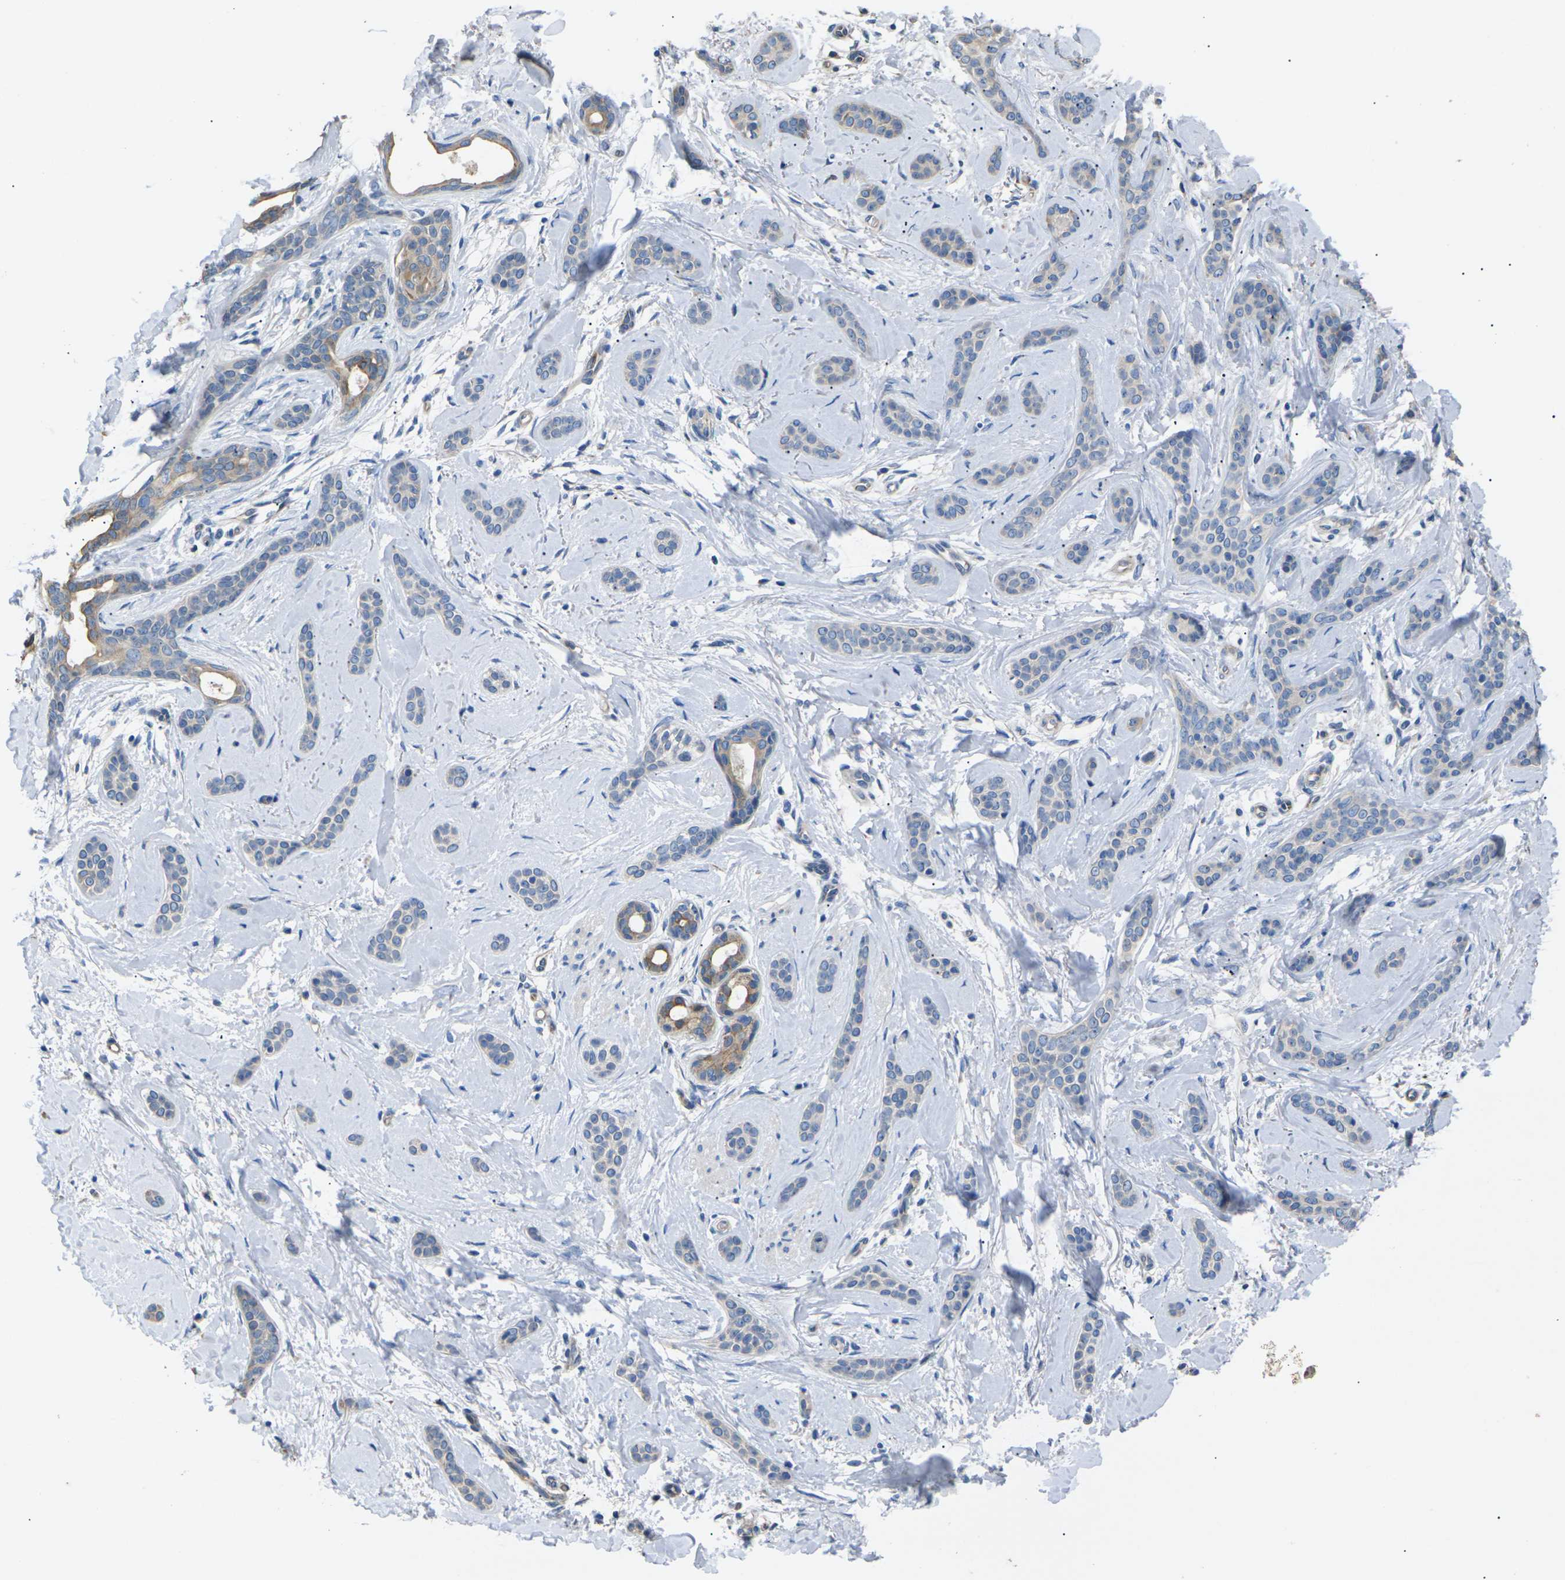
{"staining": {"intensity": "negative", "quantity": "none", "location": "none"}, "tissue": "skin cancer", "cell_type": "Tumor cells", "image_type": "cancer", "snomed": [{"axis": "morphology", "description": "Basal cell carcinoma"}, {"axis": "morphology", "description": "Adnexal tumor, benign"}, {"axis": "topography", "description": "Skin"}], "caption": "This is an immunohistochemistry micrograph of human skin cancer. There is no staining in tumor cells.", "gene": "KLHDC8B", "patient": {"sex": "female", "age": 42}}